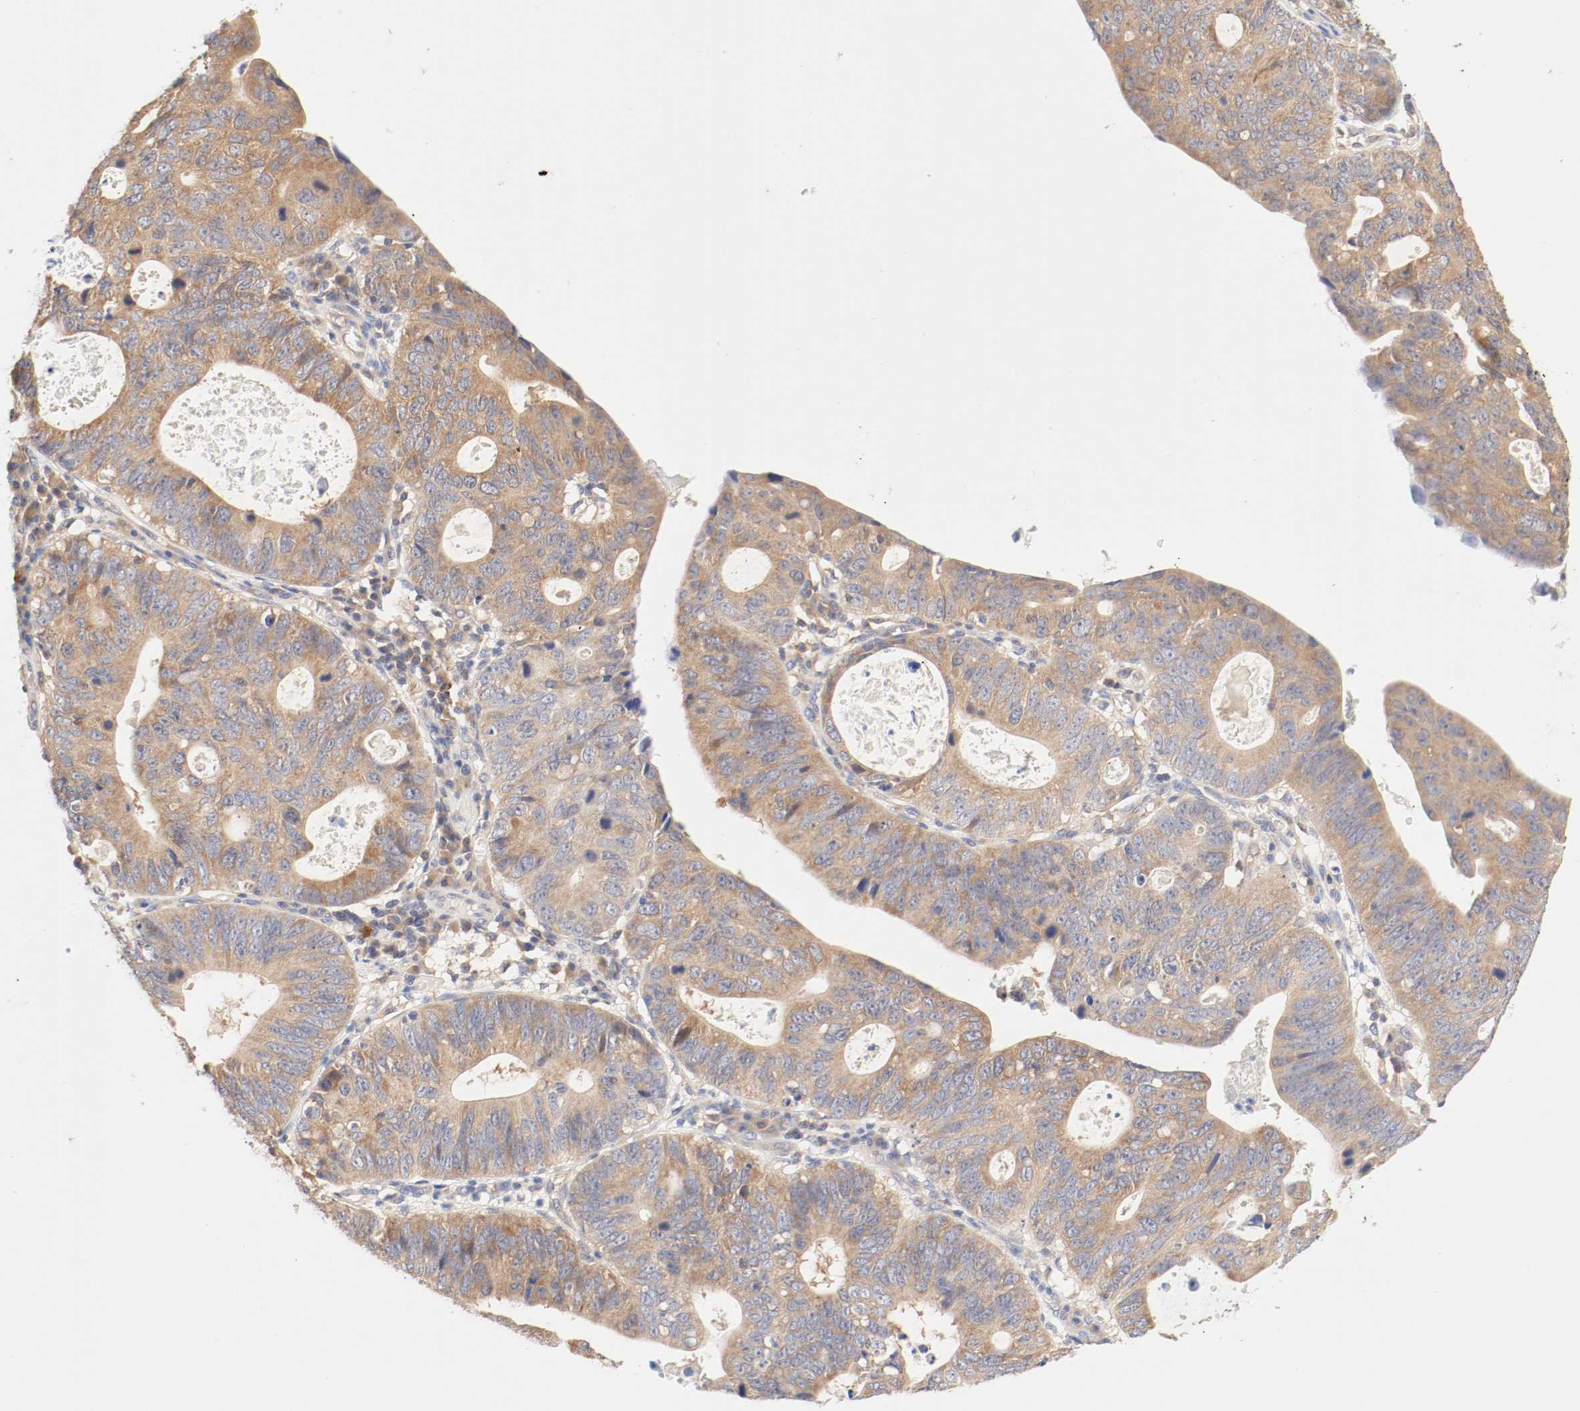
{"staining": {"intensity": "moderate", "quantity": ">75%", "location": "cytoplasmic/membranous"}, "tissue": "stomach cancer", "cell_type": "Tumor cells", "image_type": "cancer", "snomed": [{"axis": "morphology", "description": "Adenocarcinoma, NOS"}, {"axis": "topography", "description": "Stomach"}], "caption": "Protein staining displays moderate cytoplasmic/membranous expression in about >75% of tumor cells in stomach cancer.", "gene": "GIT1", "patient": {"sex": "male", "age": 59}}